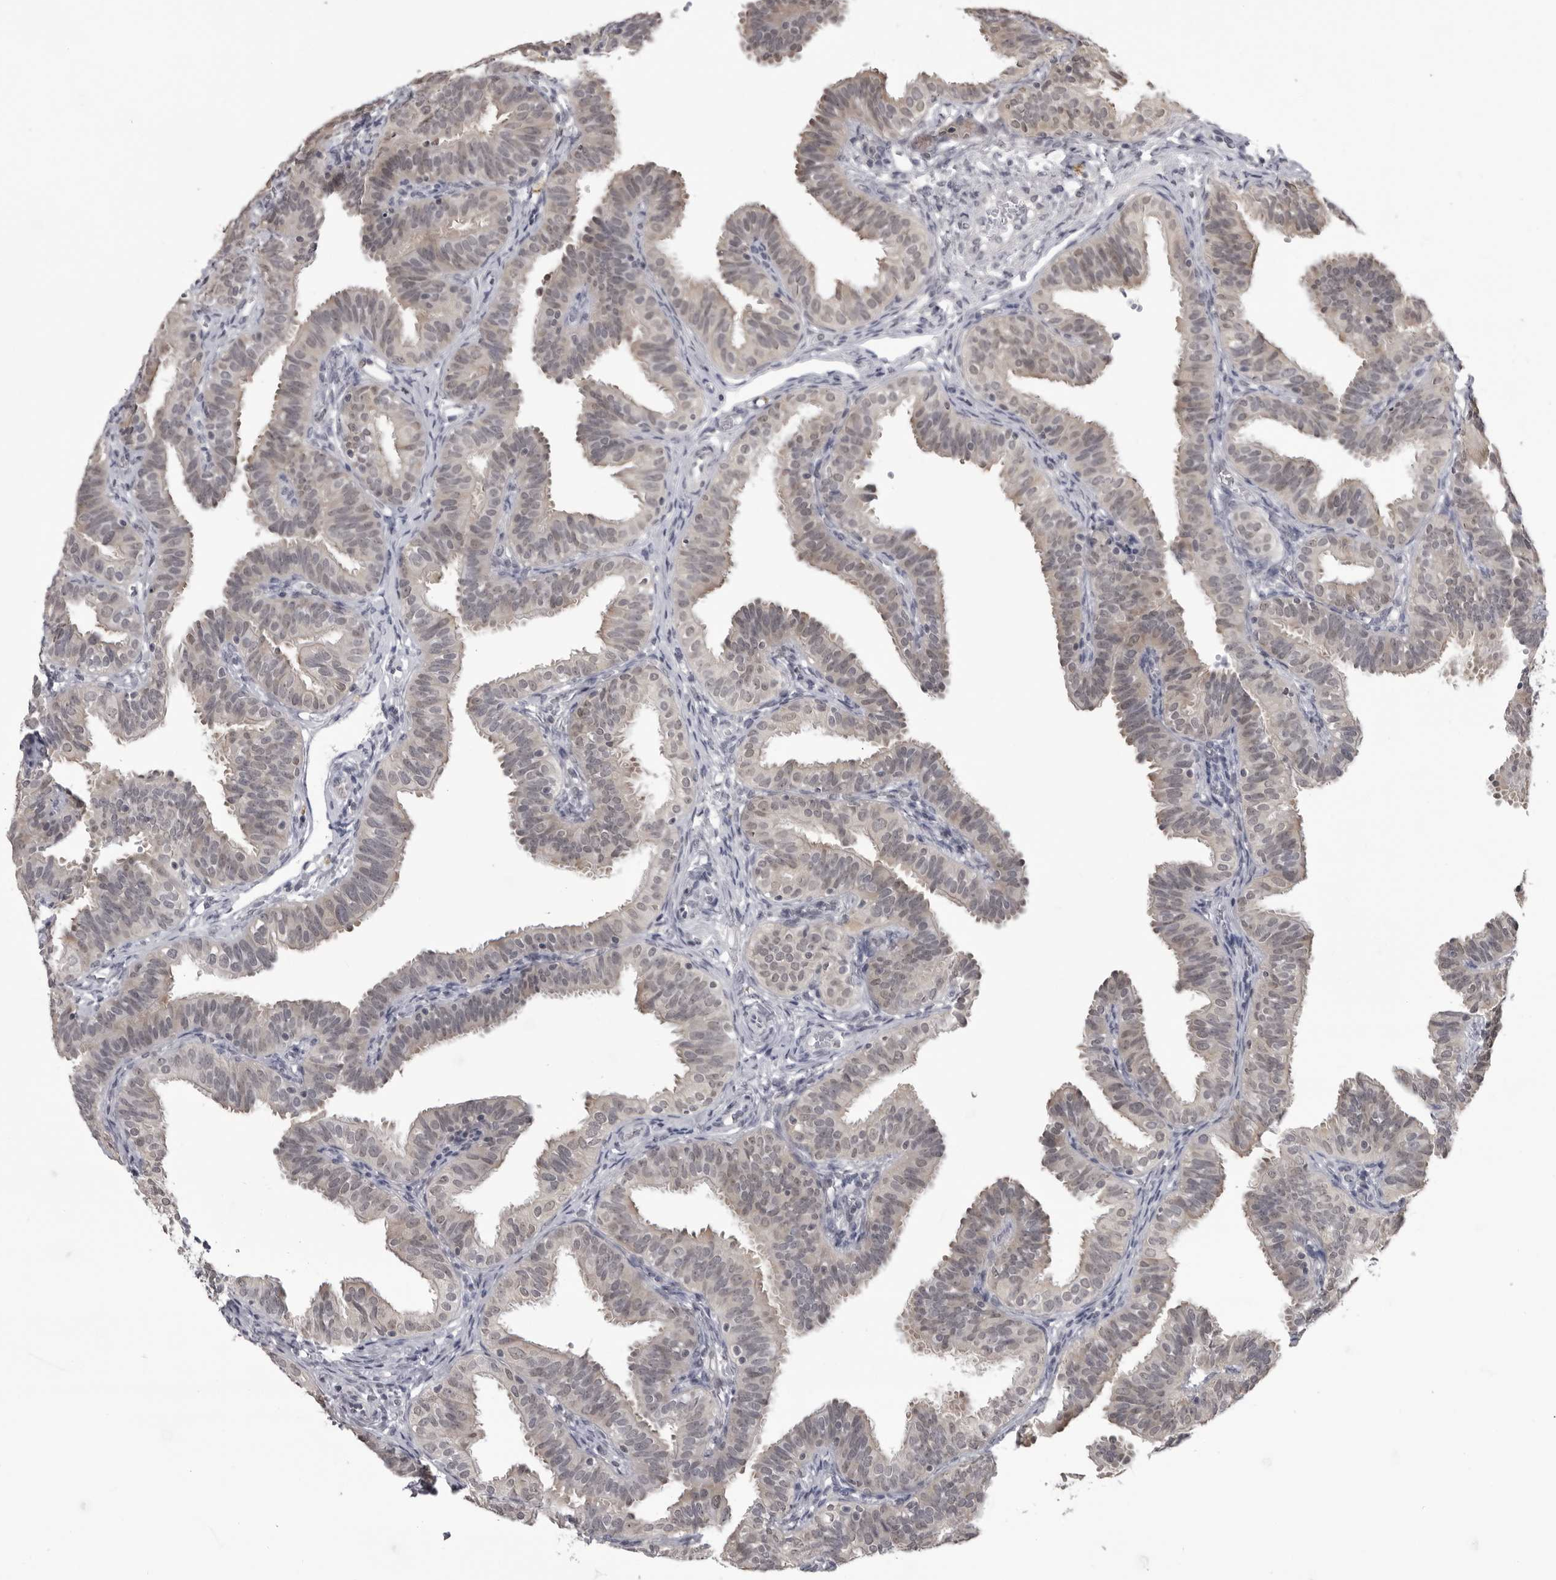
{"staining": {"intensity": "negative", "quantity": "none", "location": "none"}, "tissue": "fallopian tube", "cell_type": "Glandular cells", "image_type": "normal", "snomed": [{"axis": "morphology", "description": "Normal tissue, NOS"}, {"axis": "topography", "description": "Fallopian tube"}], "caption": "This is a image of immunohistochemistry (IHC) staining of normal fallopian tube, which shows no expression in glandular cells. Brightfield microscopy of immunohistochemistry (IHC) stained with DAB (brown) and hematoxylin (blue), captured at high magnification.", "gene": "PDCL3", "patient": {"sex": "female", "age": 35}}